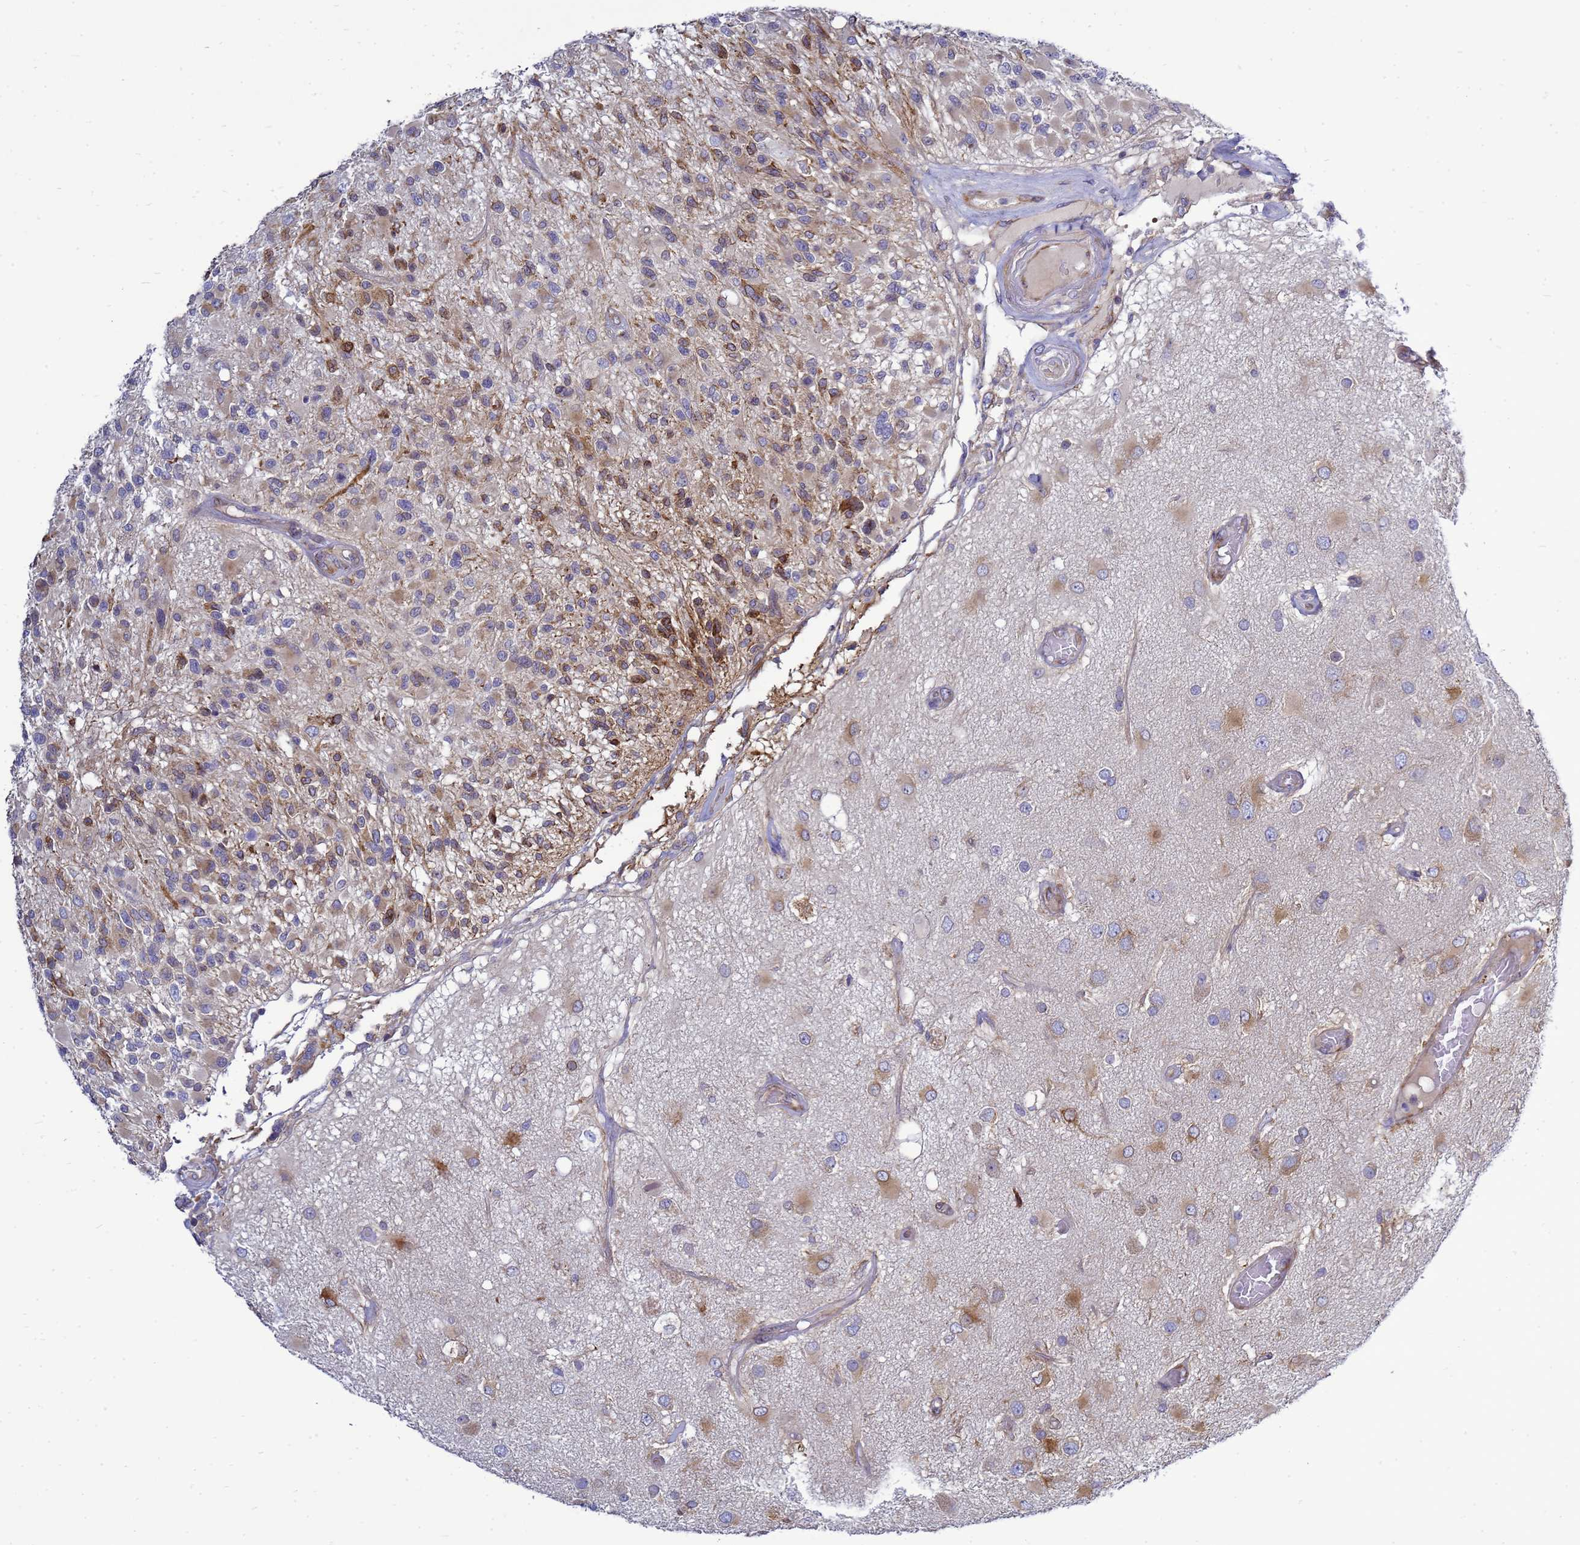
{"staining": {"intensity": "moderate", "quantity": "<25%", "location": "cytoplasmic/membranous"}, "tissue": "glioma", "cell_type": "Tumor cells", "image_type": "cancer", "snomed": [{"axis": "morphology", "description": "Glioma, malignant, High grade"}, {"axis": "morphology", "description": "Glioblastoma, NOS"}, {"axis": "topography", "description": "Brain"}], "caption": "The photomicrograph exhibits a brown stain indicating the presence of a protein in the cytoplasmic/membranous of tumor cells in glioma.", "gene": "MON1B", "patient": {"sex": "male", "age": 60}}